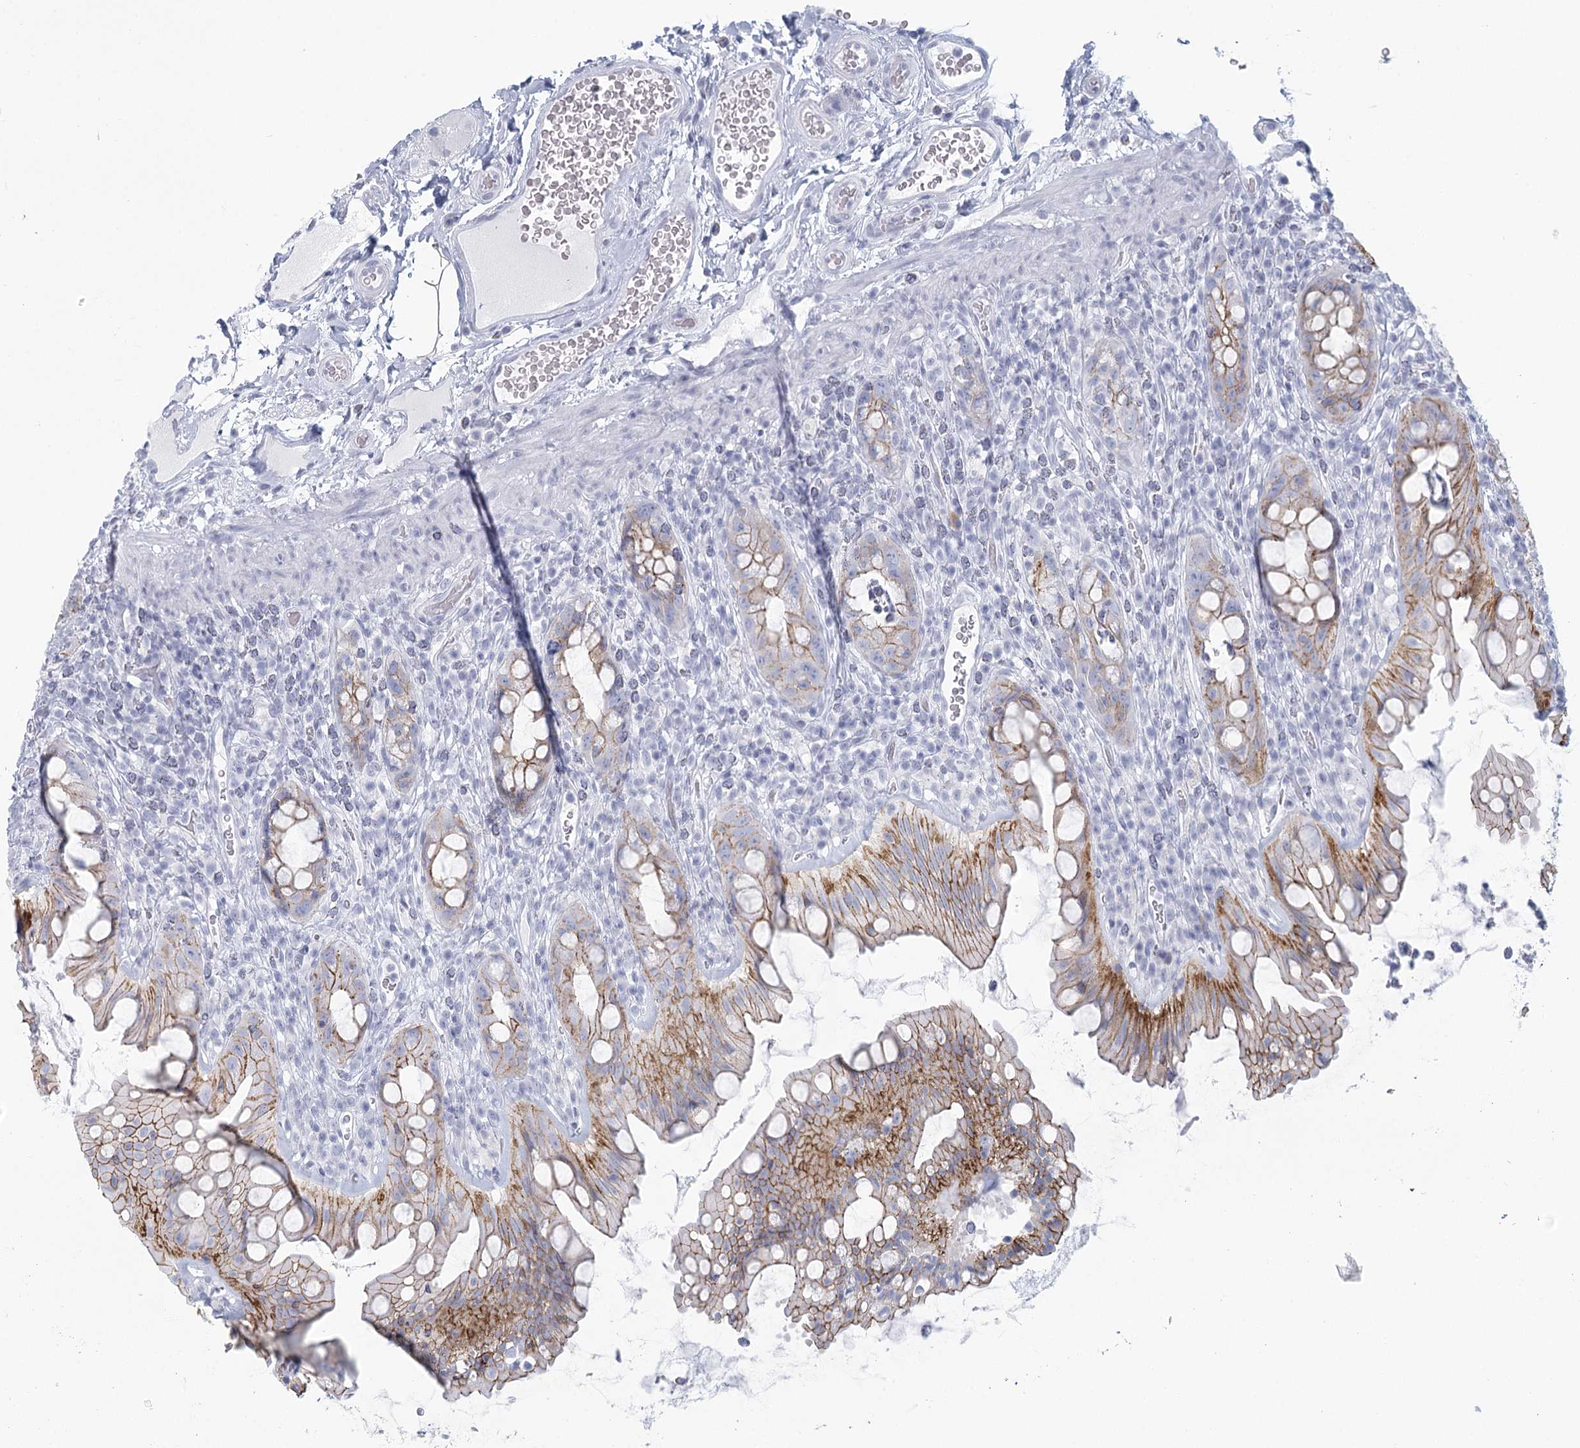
{"staining": {"intensity": "moderate", "quantity": ">75%", "location": "cytoplasmic/membranous"}, "tissue": "rectum", "cell_type": "Glandular cells", "image_type": "normal", "snomed": [{"axis": "morphology", "description": "Normal tissue, NOS"}, {"axis": "topography", "description": "Rectum"}], "caption": "Protein staining of unremarkable rectum shows moderate cytoplasmic/membranous expression in about >75% of glandular cells.", "gene": "WNT8B", "patient": {"sex": "female", "age": 57}}